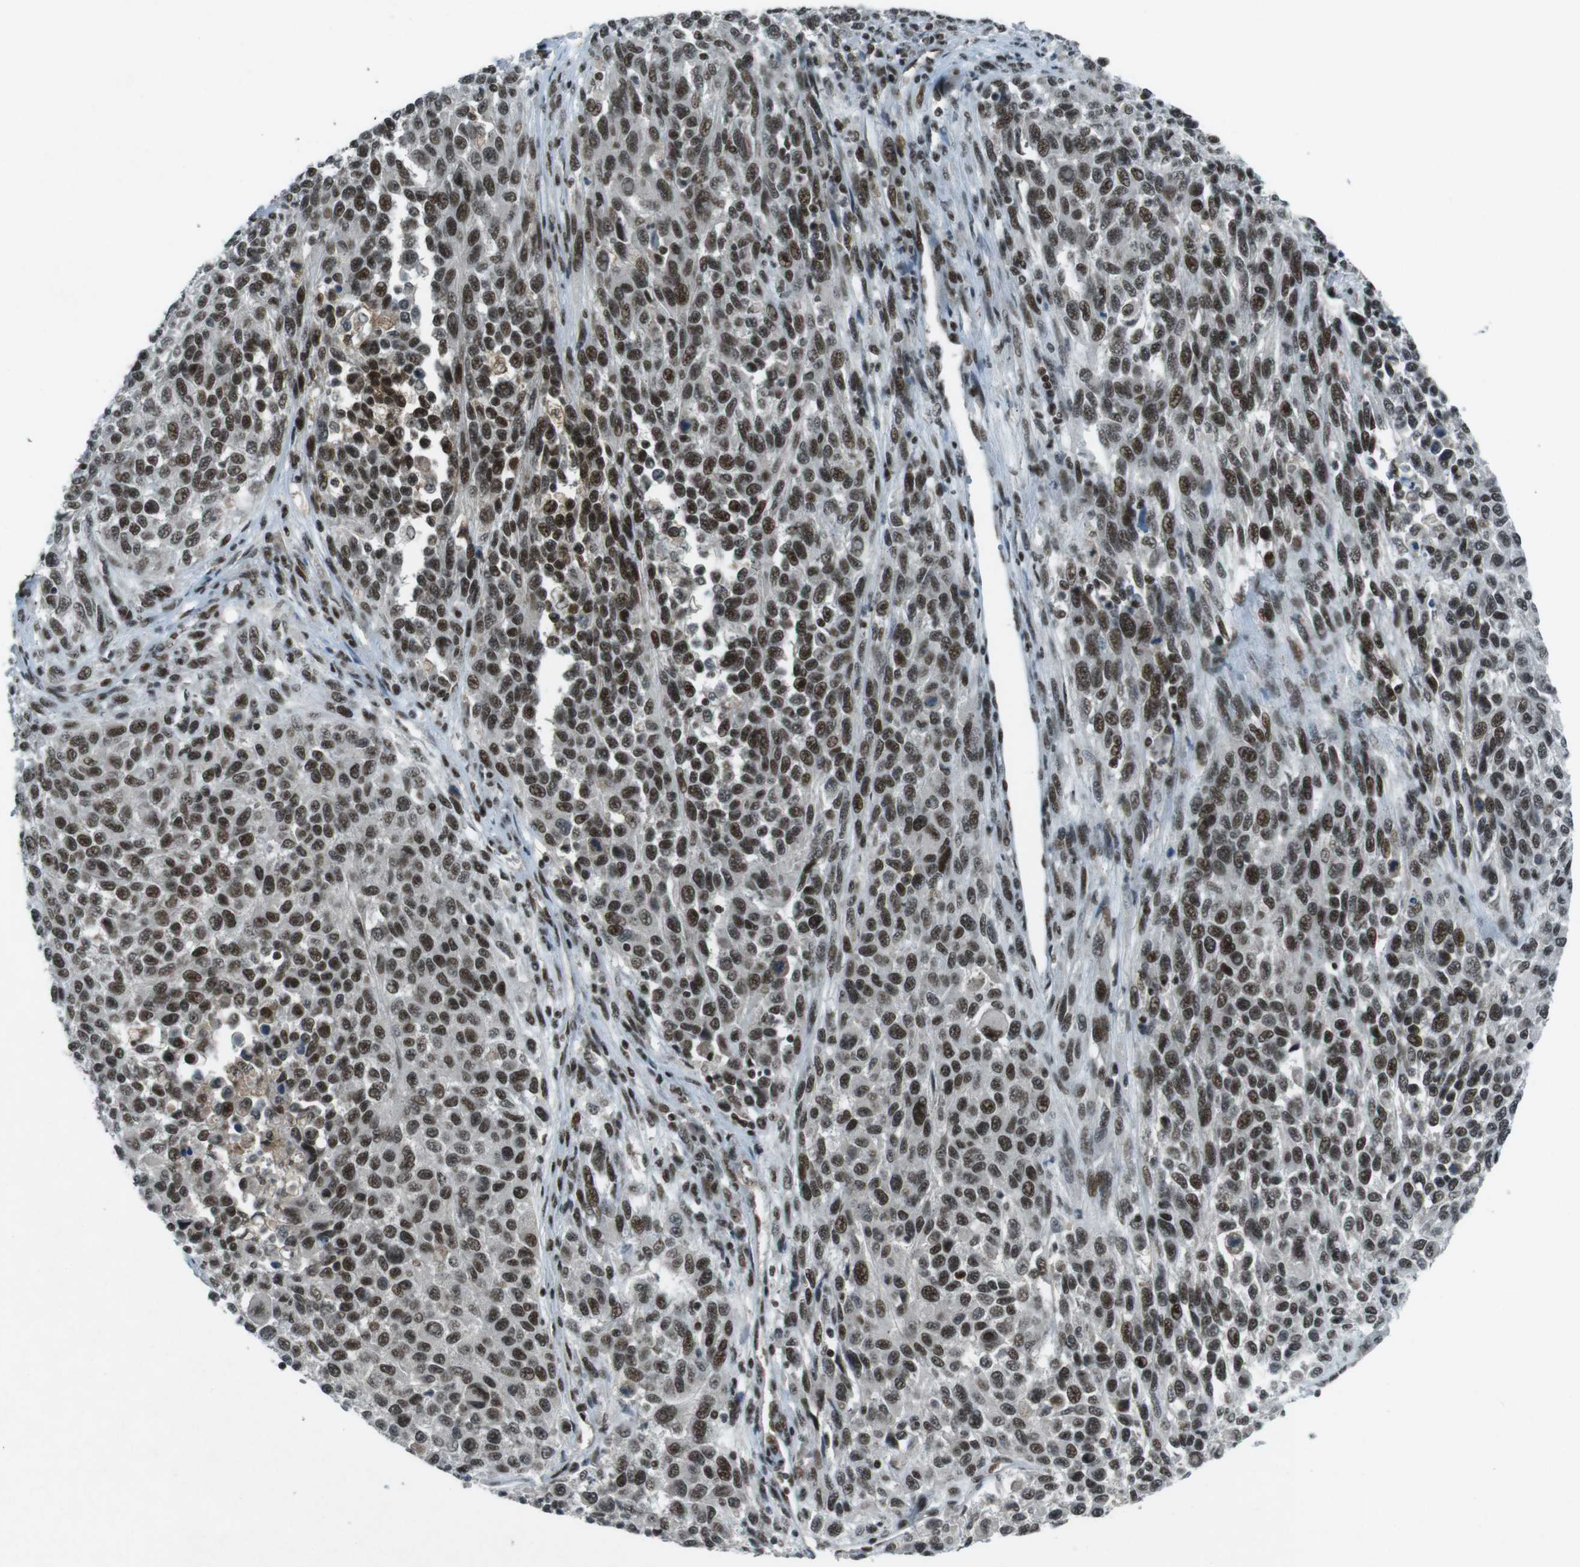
{"staining": {"intensity": "strong", "quantity": ">75%", "location": "nuclear"}, "tissue": "melanoma", "cell_type": "Tumor cells", "image_type": "cancer", "snomed": [{"axis": "morphology", "description": "Malignant melanoma, Metastatic site"}, {"axis": "topography", "description": "Lymph node"}], "caption": "Approximately >75% of tumor cells in human malignant melanoma (metastatic site) show strong nuclear protein staining as visualized by brown immunohistochemical staining.", "gene": "TAF1", "patient": {"sex": "male", "age": 61}}